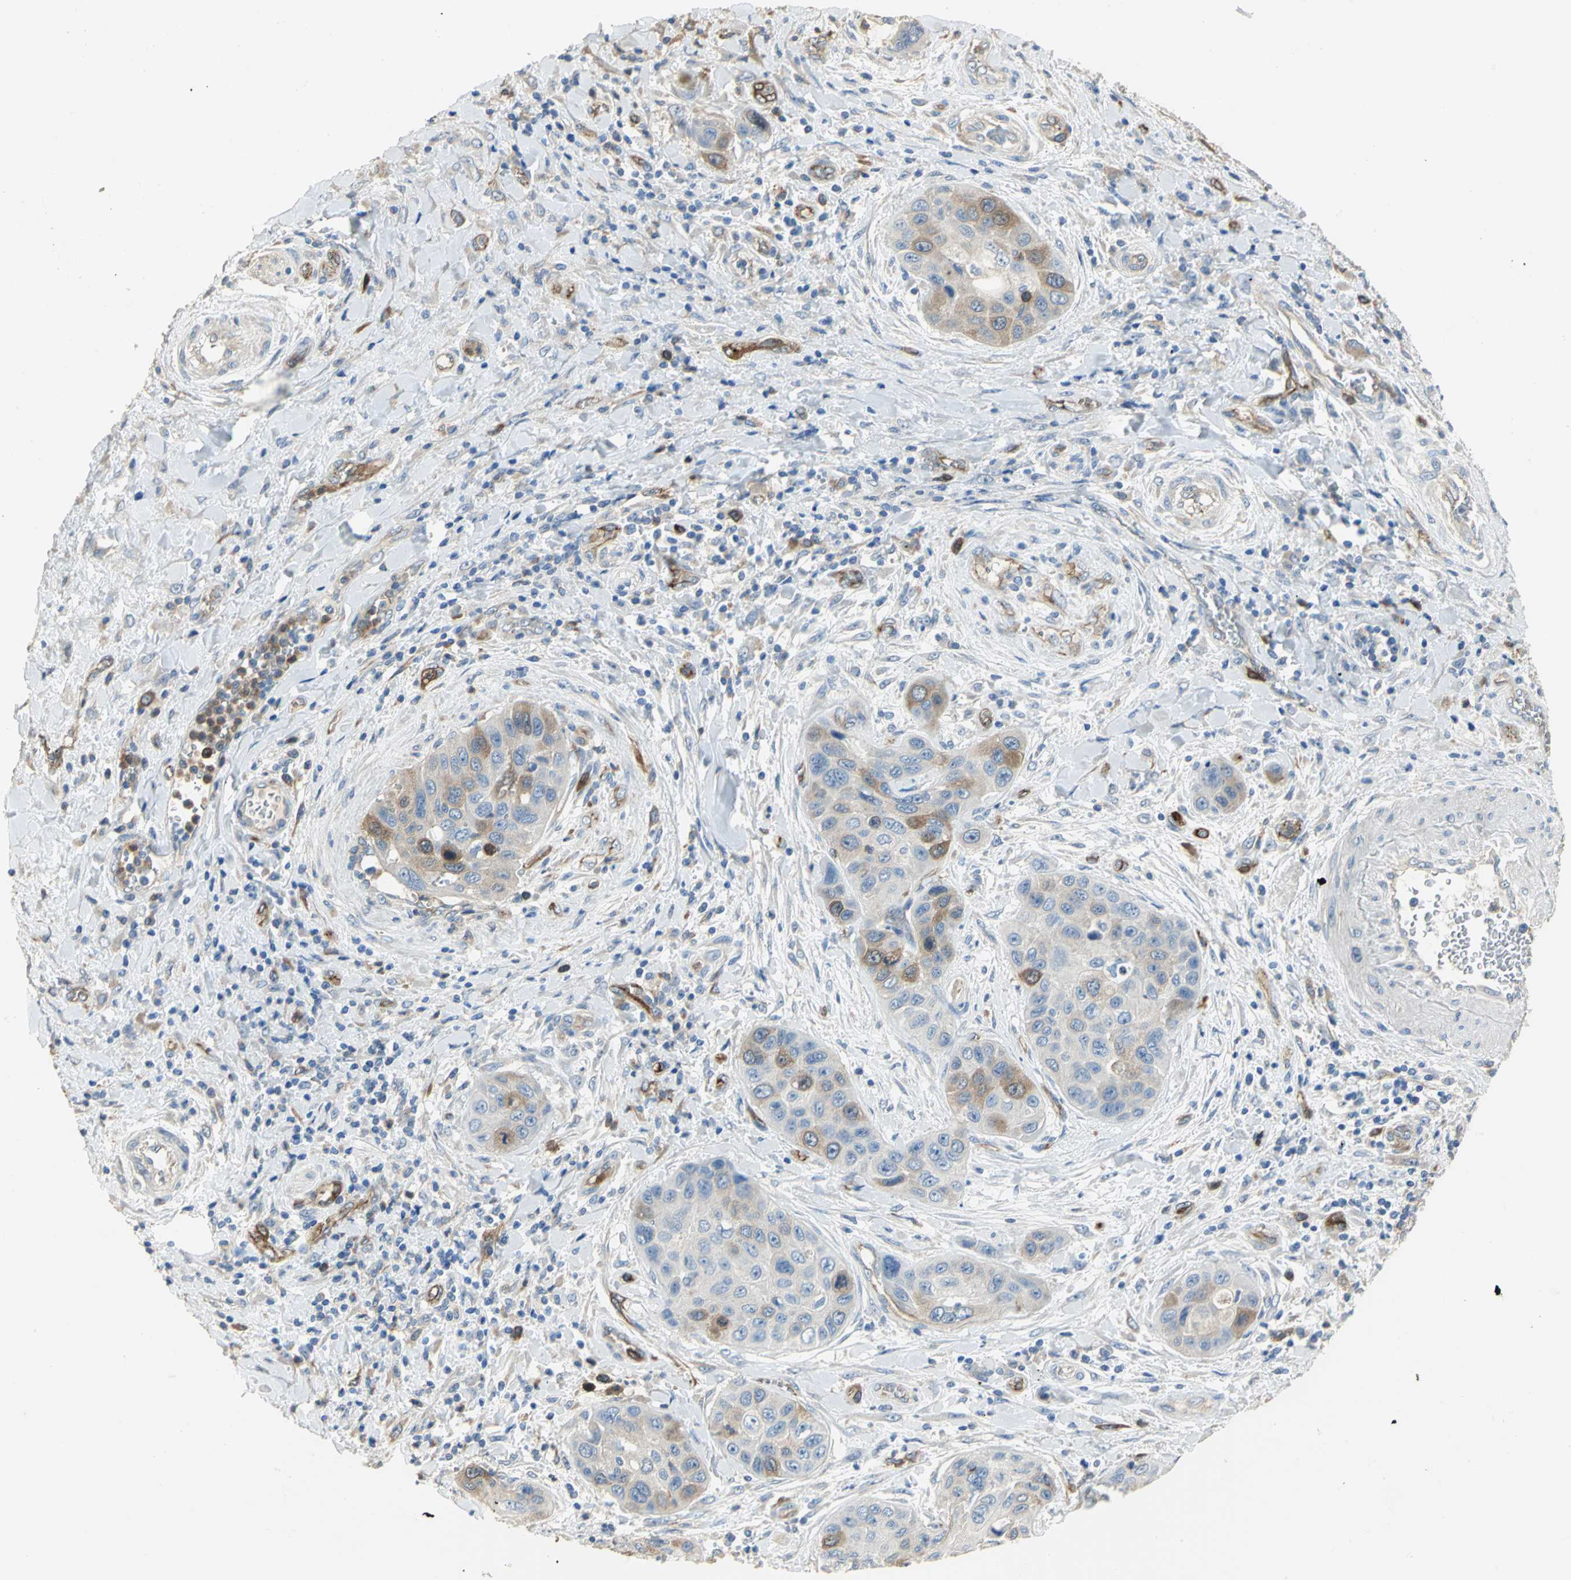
{"staining": {"intensity": "moderate", "quantity": "<25%", "location": "cytoplasmic/membranous"}, "tissue": "pancreatic cancer", "cell_type": "Tumor cells", "image_type": "cancer", "snomed": [{"axis": "morphology", "description": "Adenocarcinoma, NOS"}, {"axis": "topography", "description": "Pancreas"}], "caption": "Immunohistochemical staining of pancreatic cancer reveals low levels of moderate cytoplasmic/membranous protein staining in approximately <25% of tumor cells.", "gene": "DLGAP5", "patient": {"sex": "female", "age": 70}}